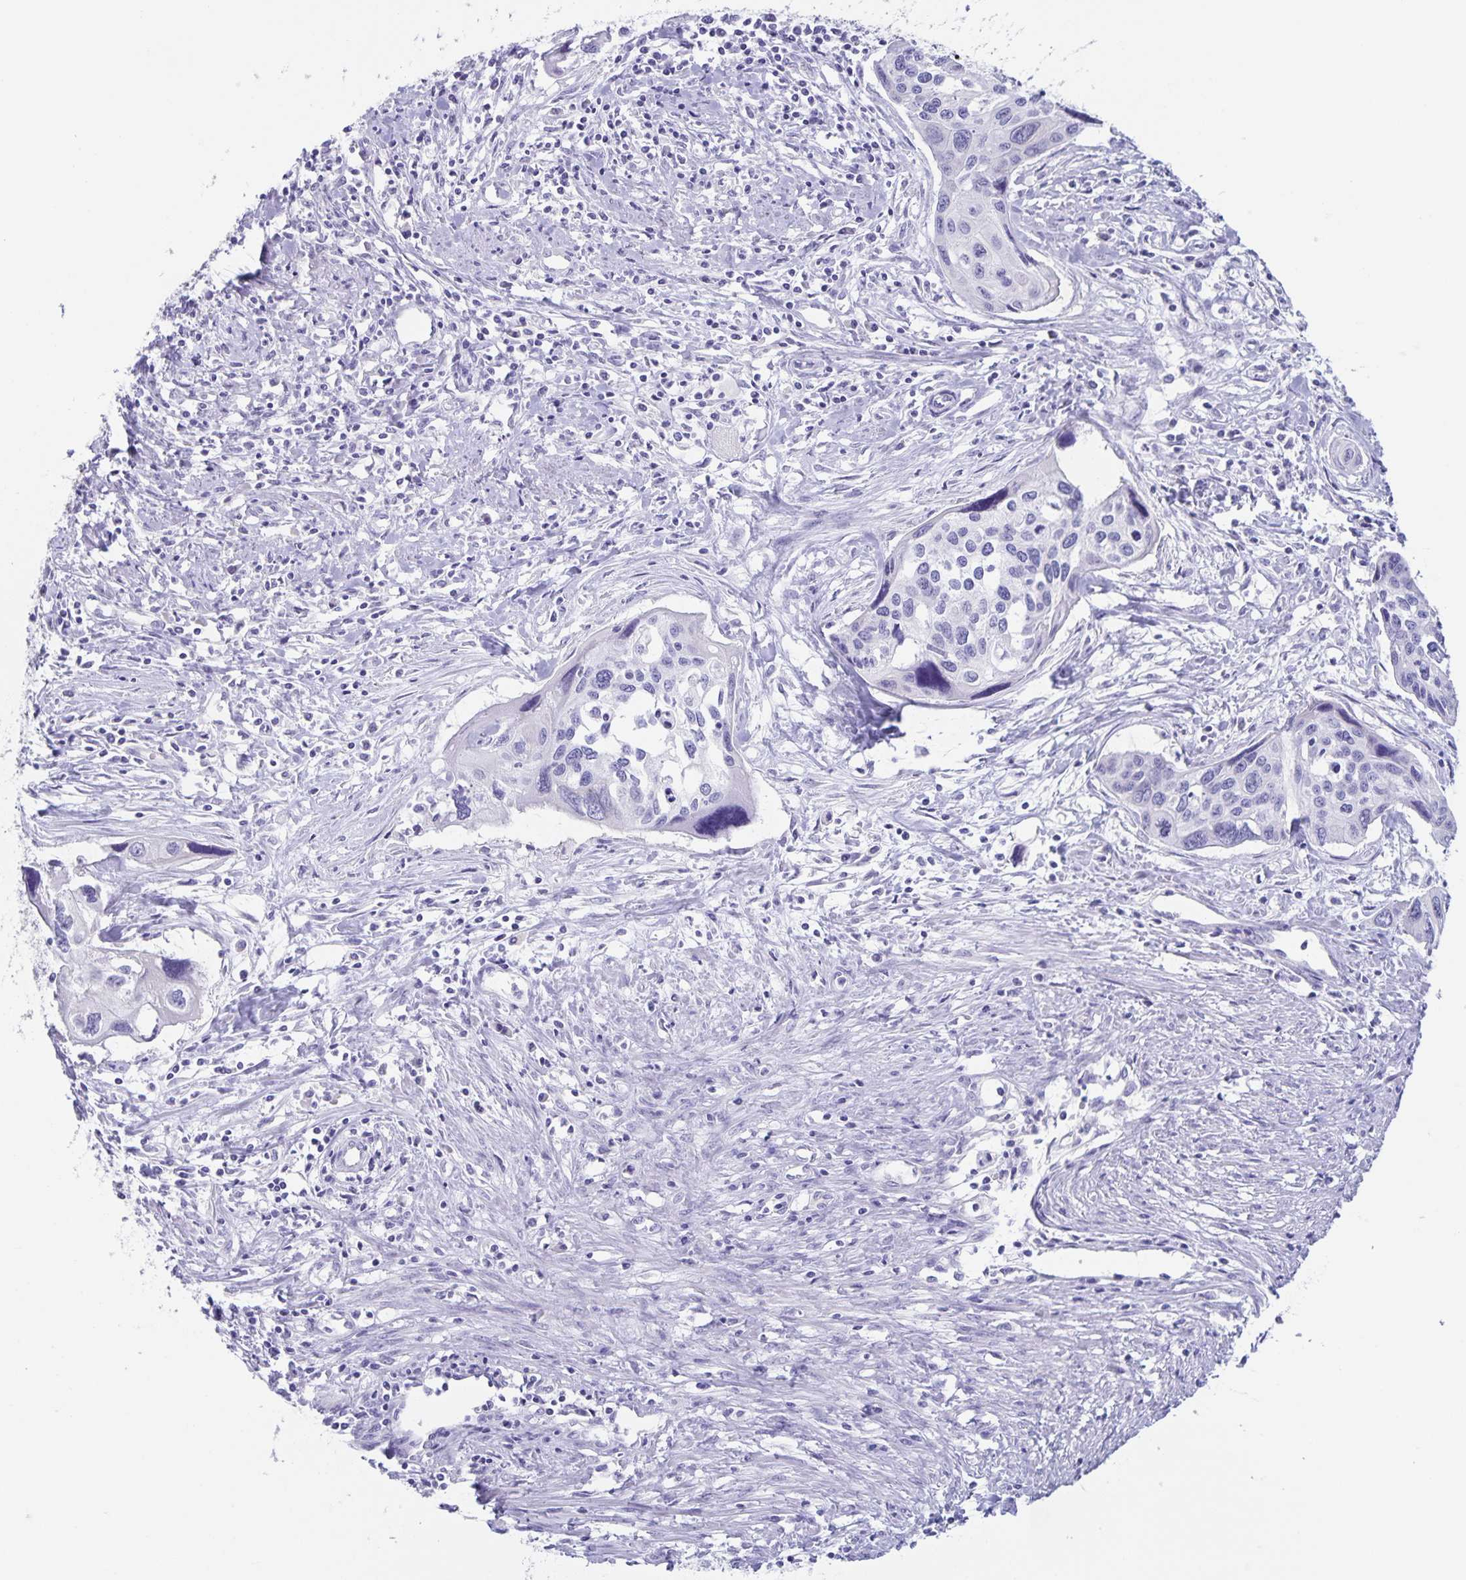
{"staining": {"intensity": "negative", "quantity": "none", "location": "none"}, "tissue": "cervical cancer", "cell_type": "Tumor cells", "image_type": "cancer", "snomed": [{"axis": "morphology", "description": "Squamous cell carcinoma, NOS"}, {"axis": "topography", "description": "Cervix"}], "caption": "Immunohistochemical staining of human cervical cancer (squamous cell carcinoma) demonstrates no significant positivity in tumor cells. (DAB immunohistochemistry (IHC) with hematoxylin counter stain).", "gene": "AQP4", "patient": {"sex": "female", "age": 31}}